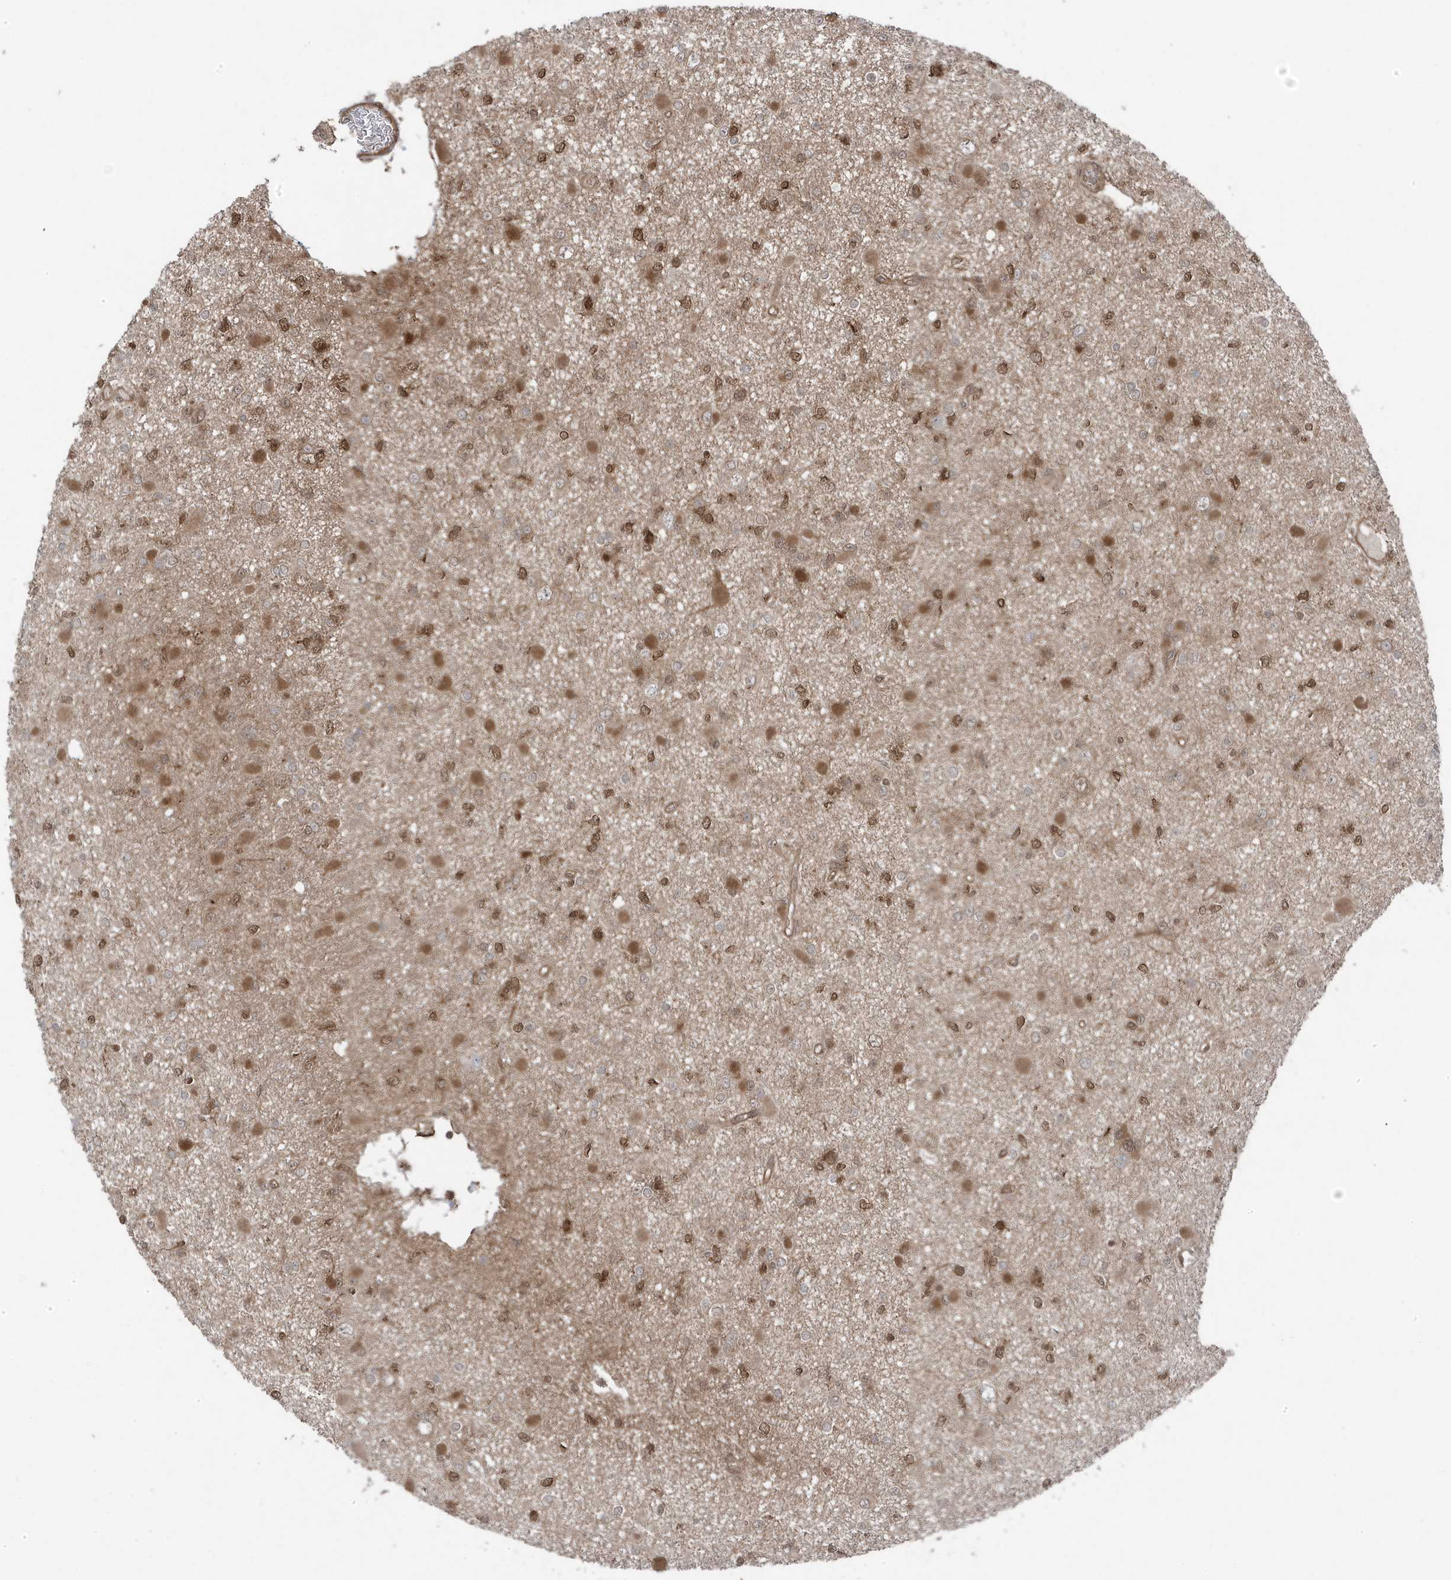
{"staining": {"intensity": "moderate", "quantity": ">75%", "location": "nuclear"}, "tissue": "glioma", "cell_type": "Tumor cells", "image_type": "cancer", "snomed": [{"axis": "morphology", "description": "Glioma, malignant, Low grade"}, {"axis": "topography", "description": "Brain"}], "caption": "Glioma tissue shows moderate nuclear expression in about >75% of tumor cells", "gene": "MAPK1IP1L", "patient": {"sex": "female", "age": 22}}